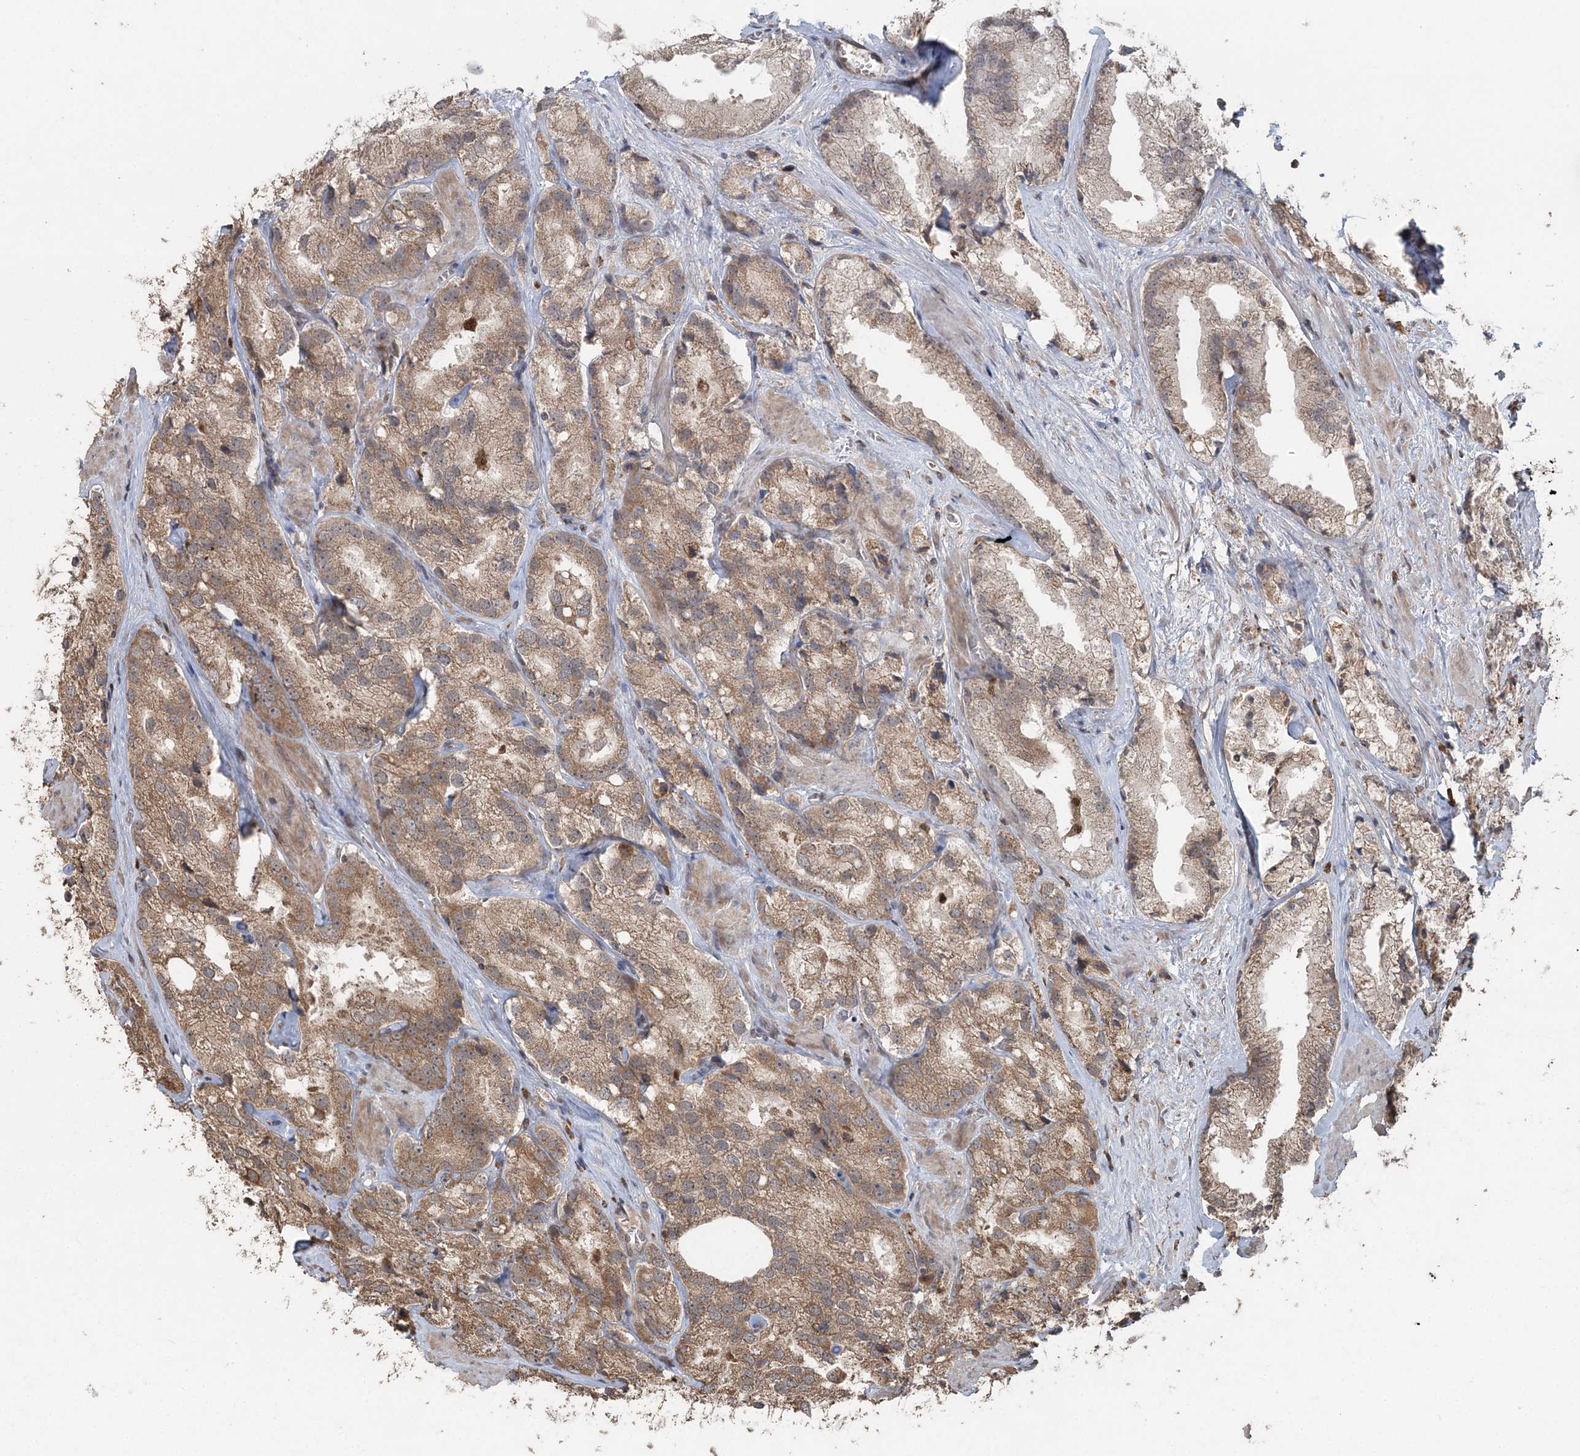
{"staining": {"intensity": "moderate", "quantity": ">75%", "location": "cytoplasmic/membranous"}, "tissue": "prostate cancer", "cell_type": "Tumor cells", "image_type": "cancer", "snomed": [{"axis": "morphology", "description": "Adenocarcinoma, High grade"}, {"axis": "topography", "description": "Prostate"}], "caption": "Moderate cytoplasmic/membranous expression is seen in about >75% of tumor cells in adenocarcinoma (high-grade) (prostate). The staining was performed using DAB to visualize the protein expression in brown, while the nuclei were stained in blue with hematoxylin (Magnification: 20x).", "gene": "SLU7", "patient": {"sex": "male", "age": 66}}